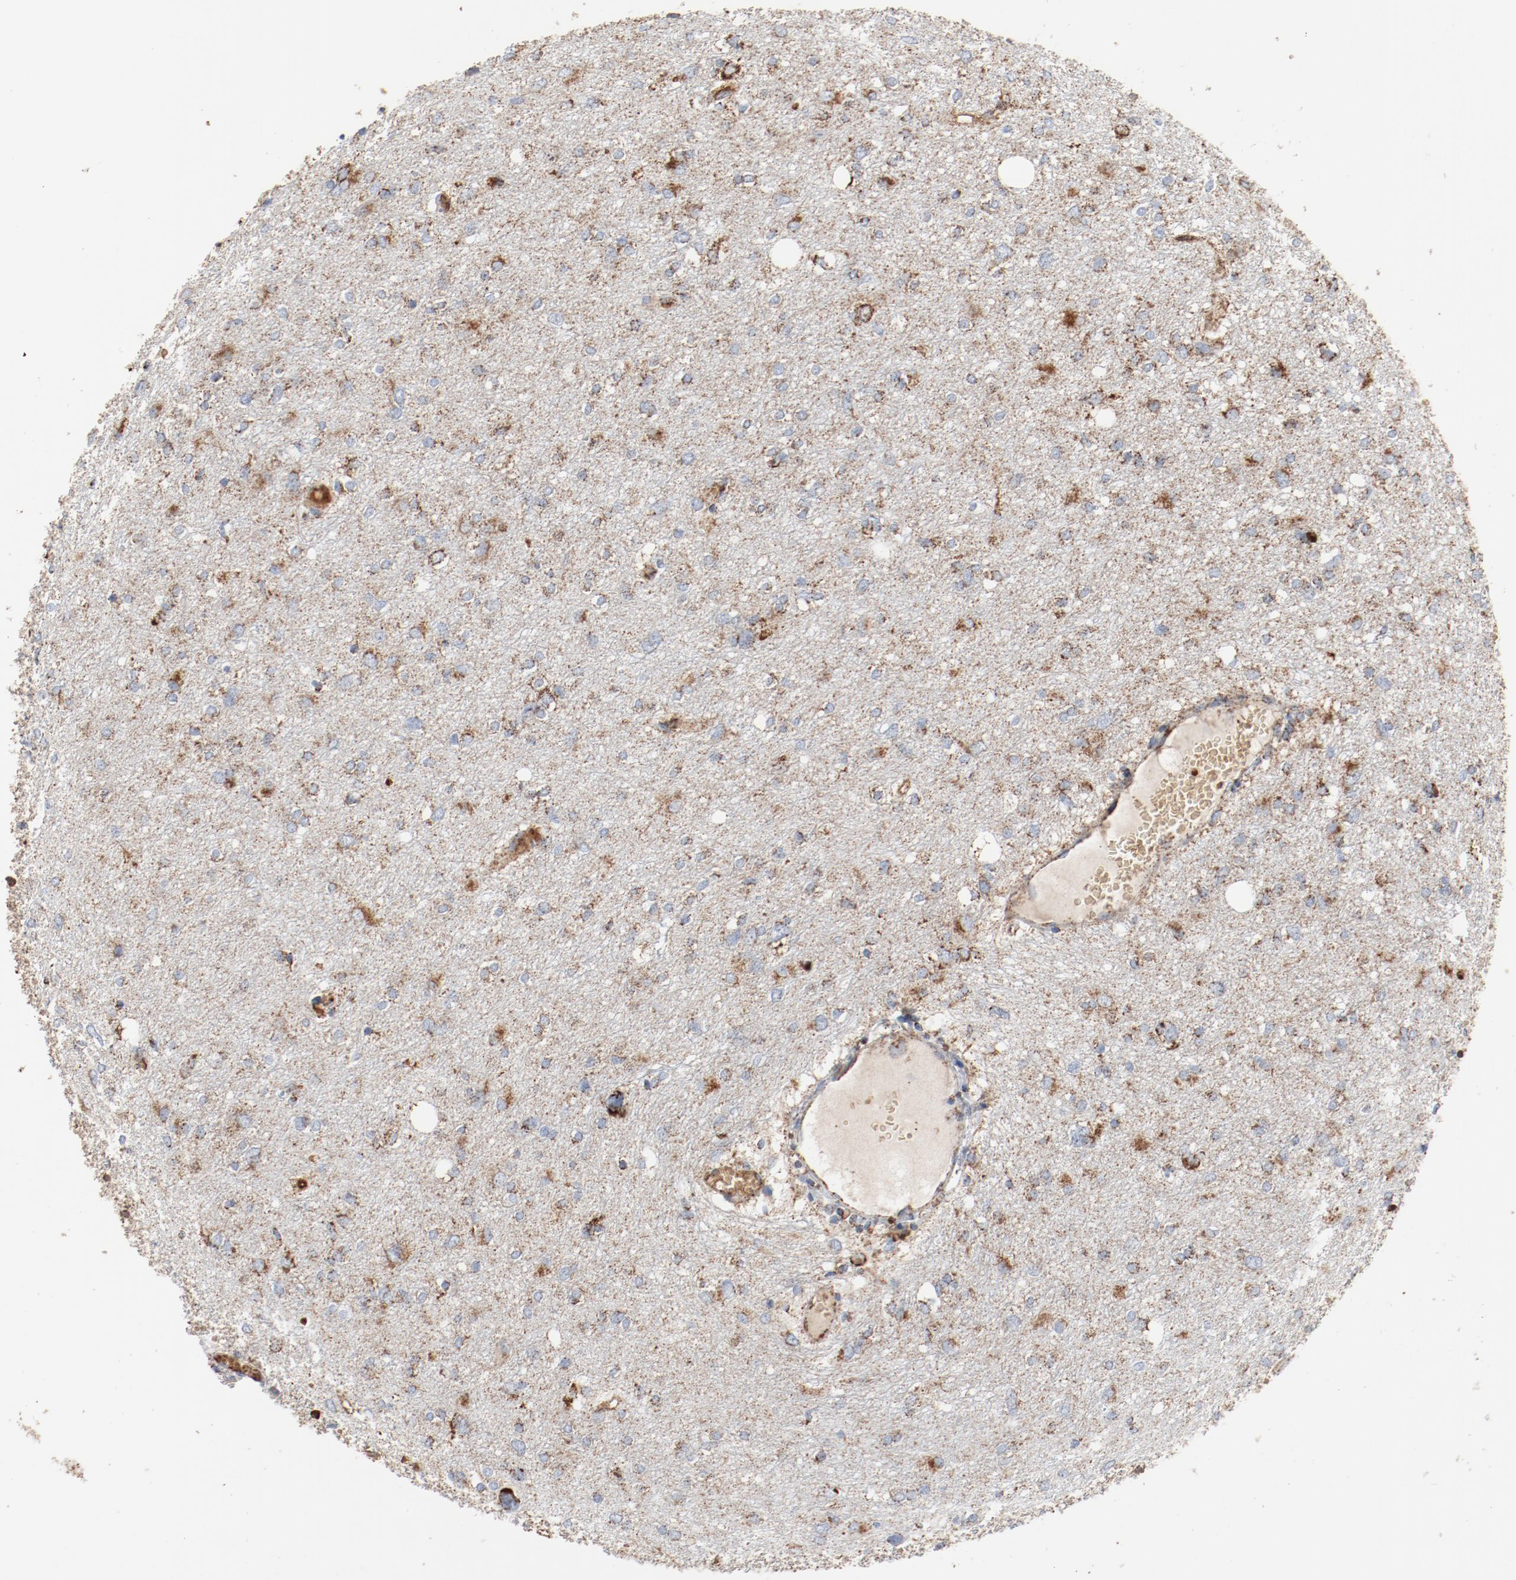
{"staining": {"intensity": "moderate", "quantity": "25%-75%", "location": "cytoplasmic/membranous"}, "tissue": "glioma", "cell_type": "Tumor cells", "image_type": "cancer", "snomed": [{"axis": "morphology", "description": "Glioma, malignant, High grade"}, {"axis": "topography", "description": "Brain"}], "caption": "Immunohistochemistry (IHC) (DAB (3,3'-diaminobenzidine)) staining of human high-grade glioma (malignant) exhibits moderate cytoplasmic/membranous protein expression in approximately 25%-75% of tumor cells.", "gene": "NDUFB8", "patient": {"sex": "female", "age": 59}}